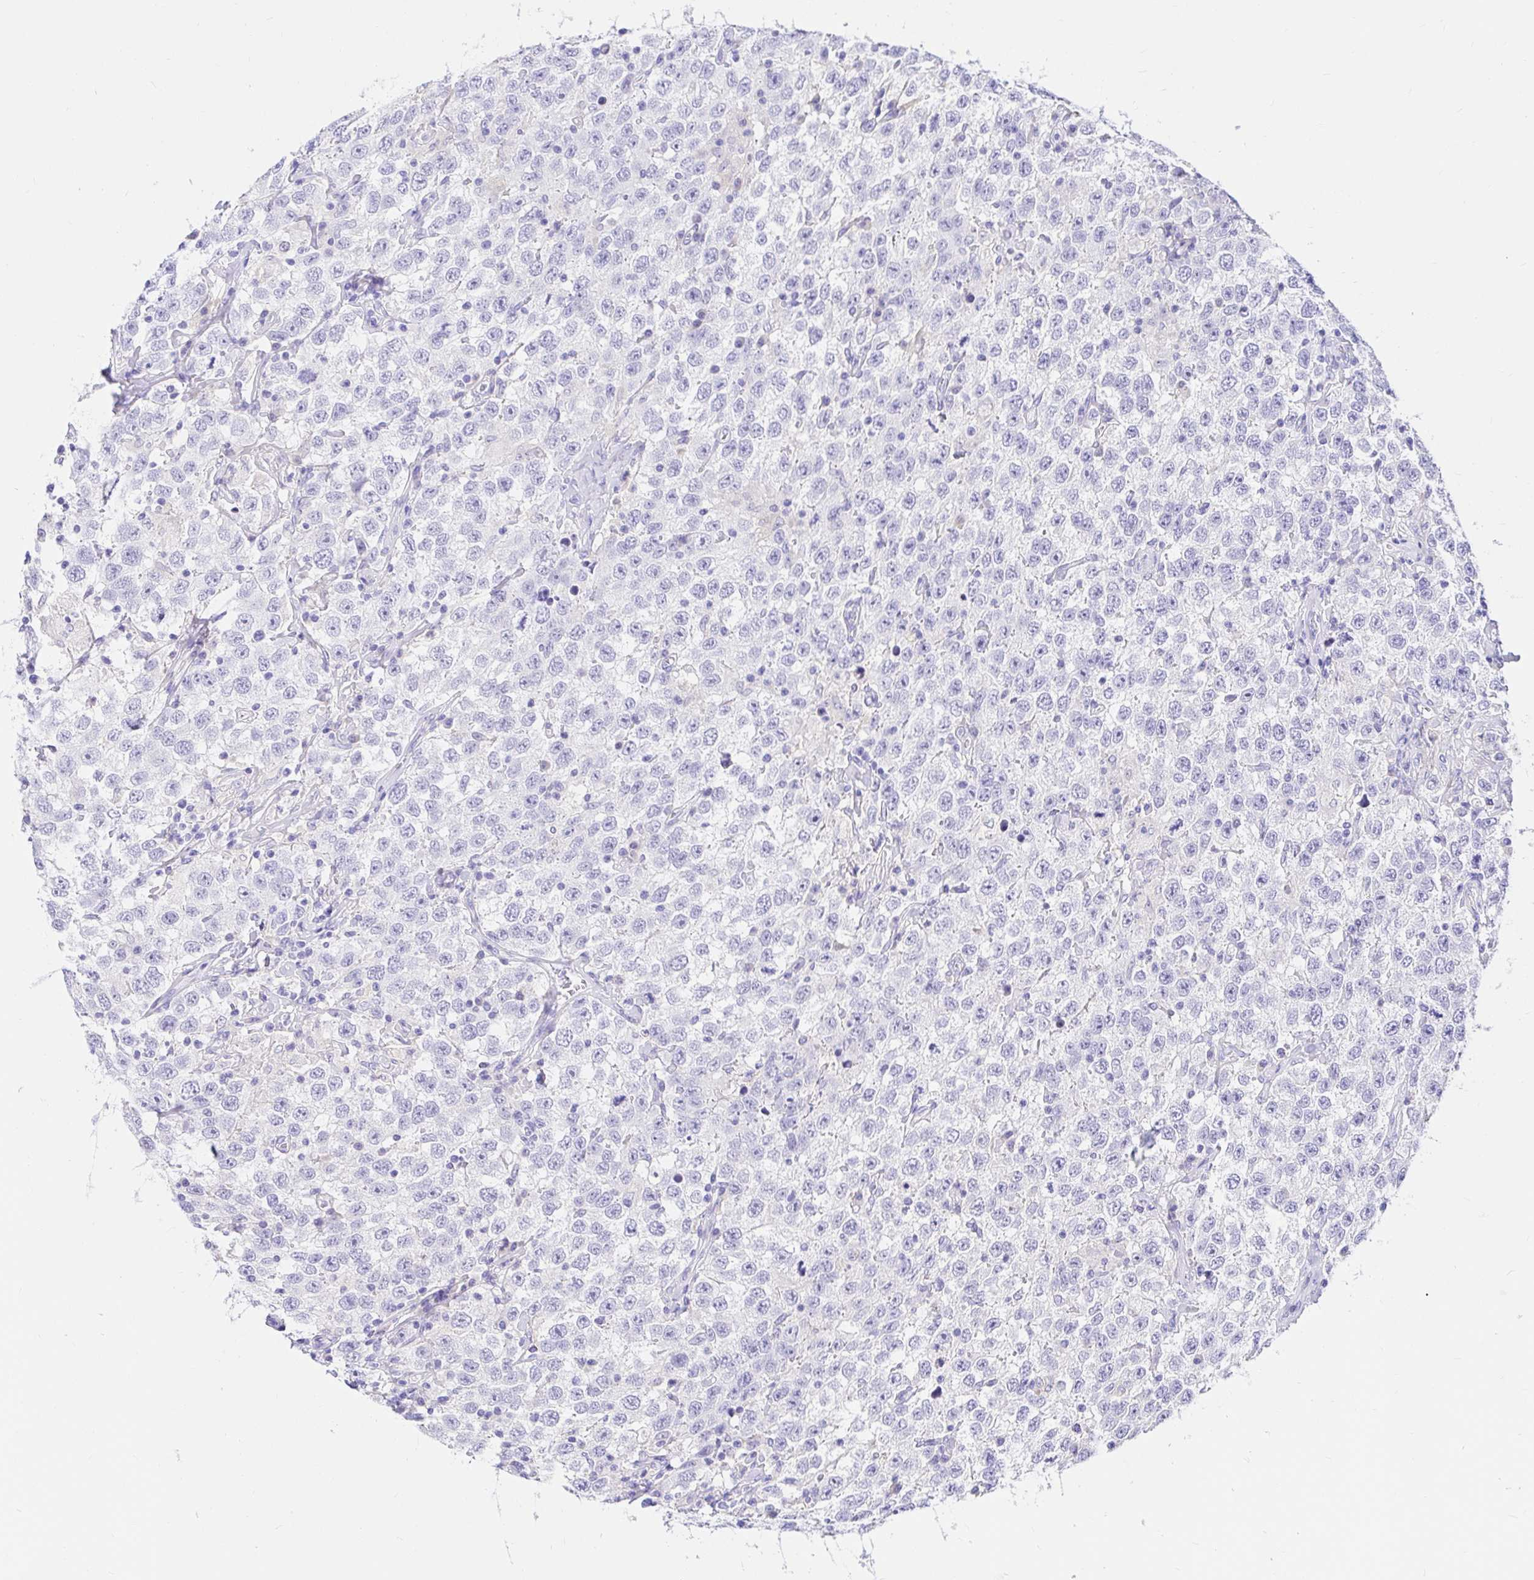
{"staining": {"intensity": "negative", "quantity": "none", "location": "none"}, "tissue": "testis cancer", "cell_type": "Tumor cells", "image_type": "cancer", "snomed": [{"axis": "morphology", "description": "Seminoma, NOS"}, {"axis": "topography", "description": "Testis"}], "caption": "An immunohistochemistry (IHC) photomicrograph of testis cancer (seminoma) is shown. There is no staining in tumor cells of testis cancer (seminoma).", "gene": "BACE2", "patient": {"sex": "male", "age": 41}}